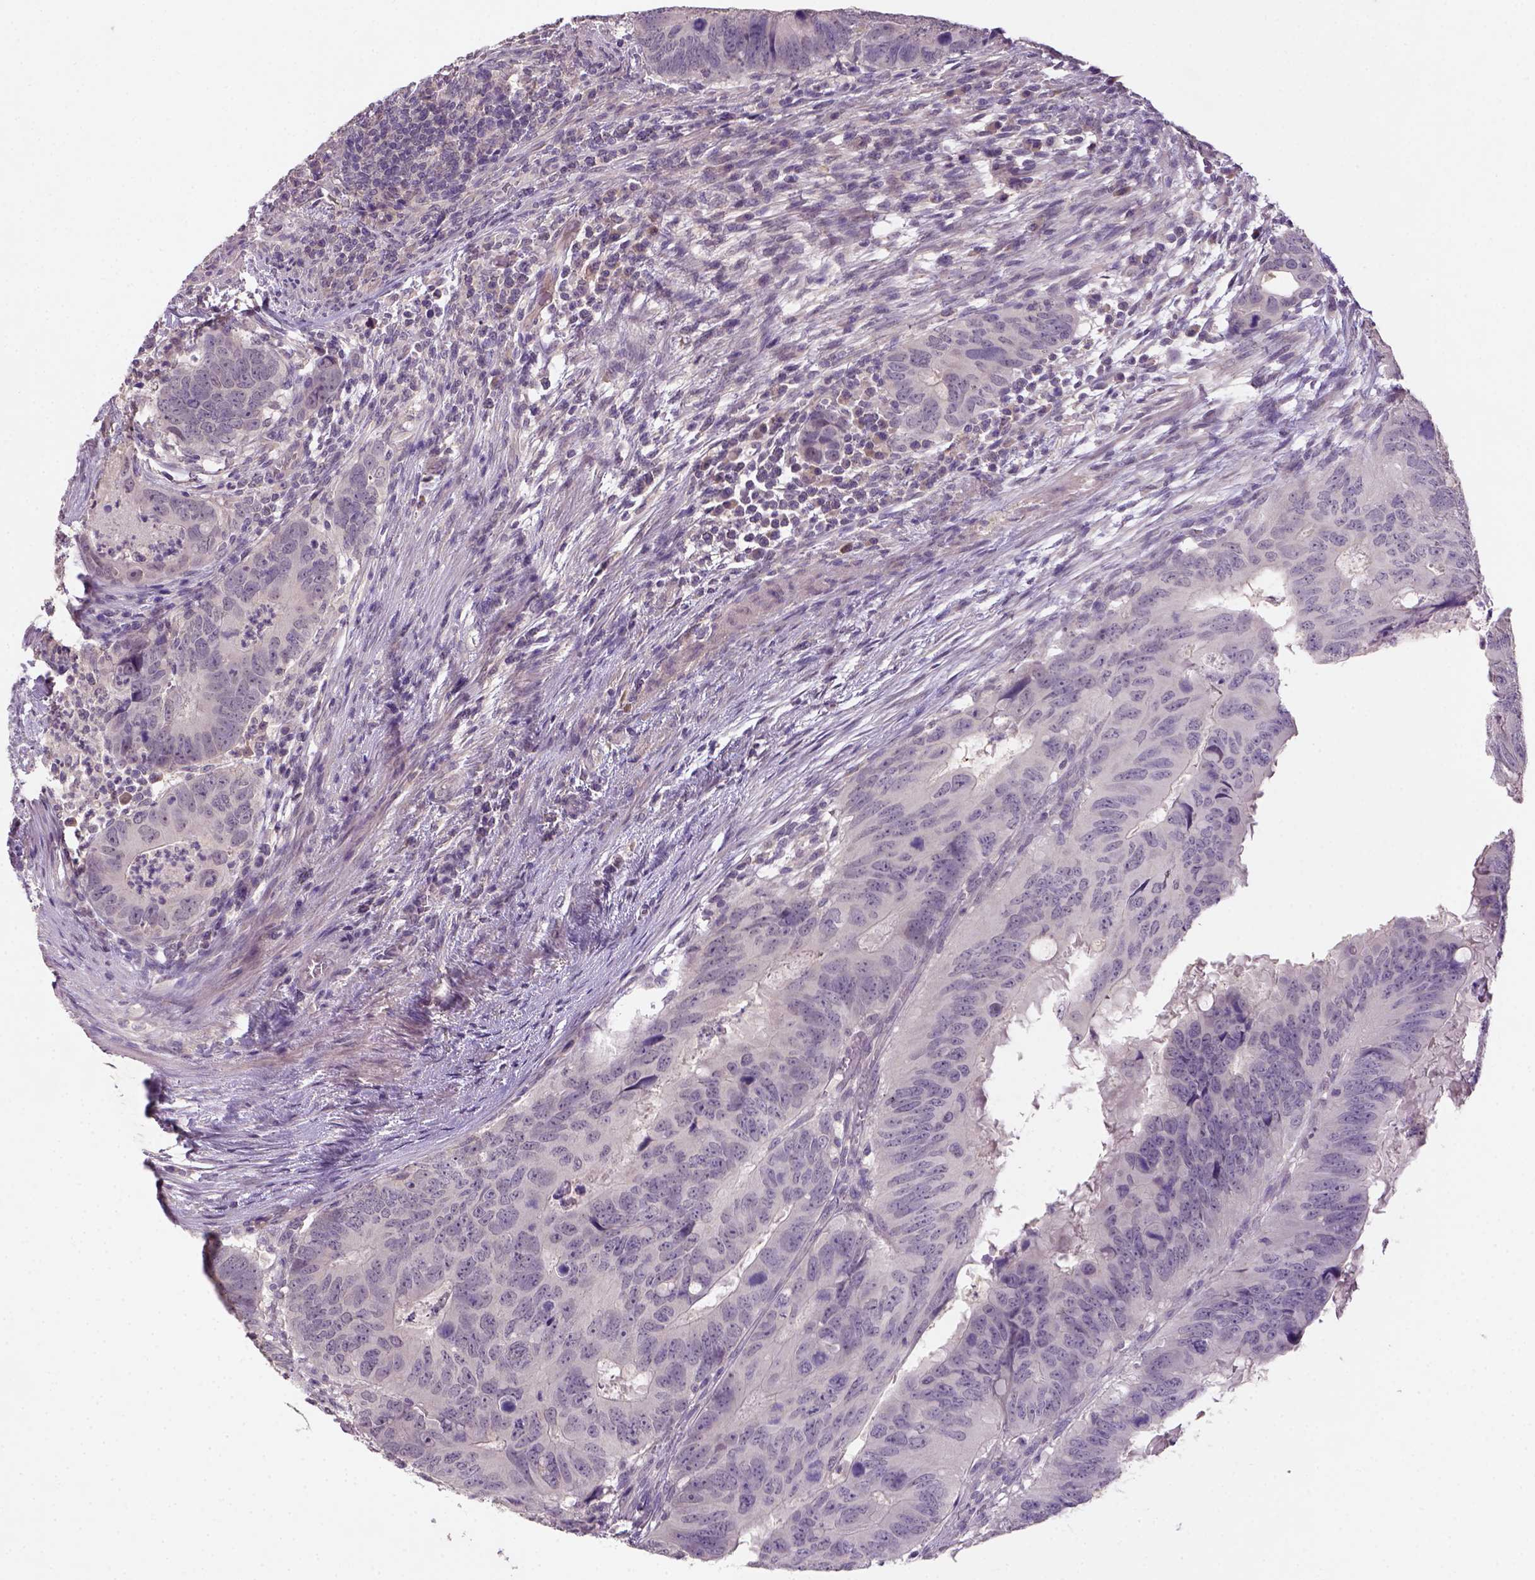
{"staining": {"intensity": "negative", "quantity": "none", "location": "none"}, "tissue": "colorectal cancer", "cell_type": "Tumor cells", "image_type": "cancer", "snomed": [{"axis": "morphology", "description": "Adenocarcinoma, NOS"}, {"axis": "topography", "description": "Colon"}], "caption": "Tumor cells show no significant staining in colorectal cancer. Brightfield microscopy of immunohistochemistry stained with DAB (3,3'-diaminobenzidine) (brown) and hematoxylin (blue), captured at high magnification.", "gene": "NLGN2", "patient": {"sex": "male", "age": 79}}